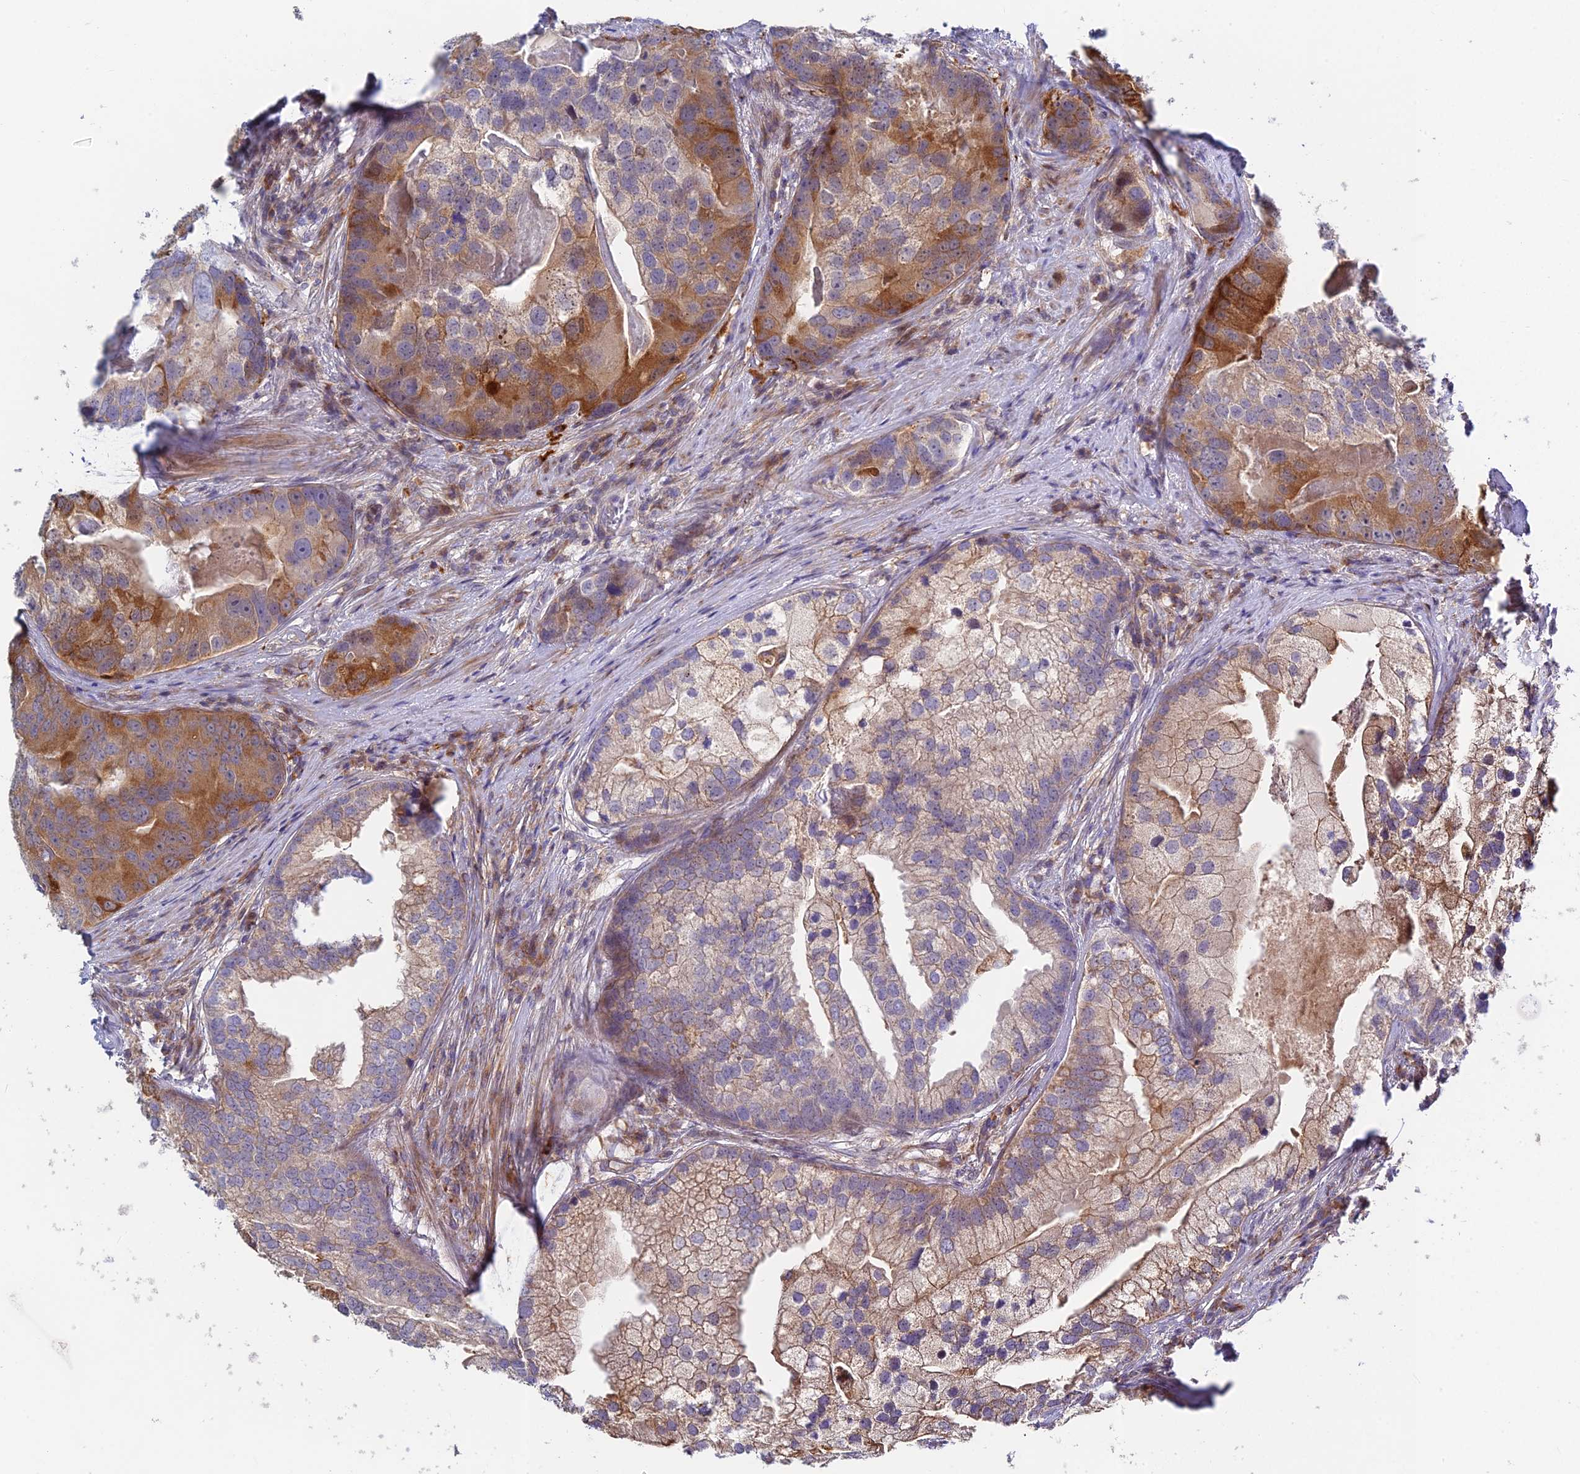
{"staining": {"intensity": "moderate", "quantity": "<25%", "location": "cytoplasmic/membranous"}, "tissue": "prostate cancer", "cell_type": "Tumor cells", "image_type": "cancer", "snomed": [{"axis": "morphology", "description": "Adenocarcinoma, High grade"}, {"axis": "topography", "description": "Prostate"}], "caption": "Tumor cells show low levels of moderate cytoplasmic/membranous staining in approximately <25% of cells in human high-grade adenocarcinoma (prostate). The protein of interest is stained brown, and the nuclei are stained in blue (DAB IHC with brightfield microscopy, high magnification).", "gene": "FUOM", "patient": {"sex": "male", "age": 62}}